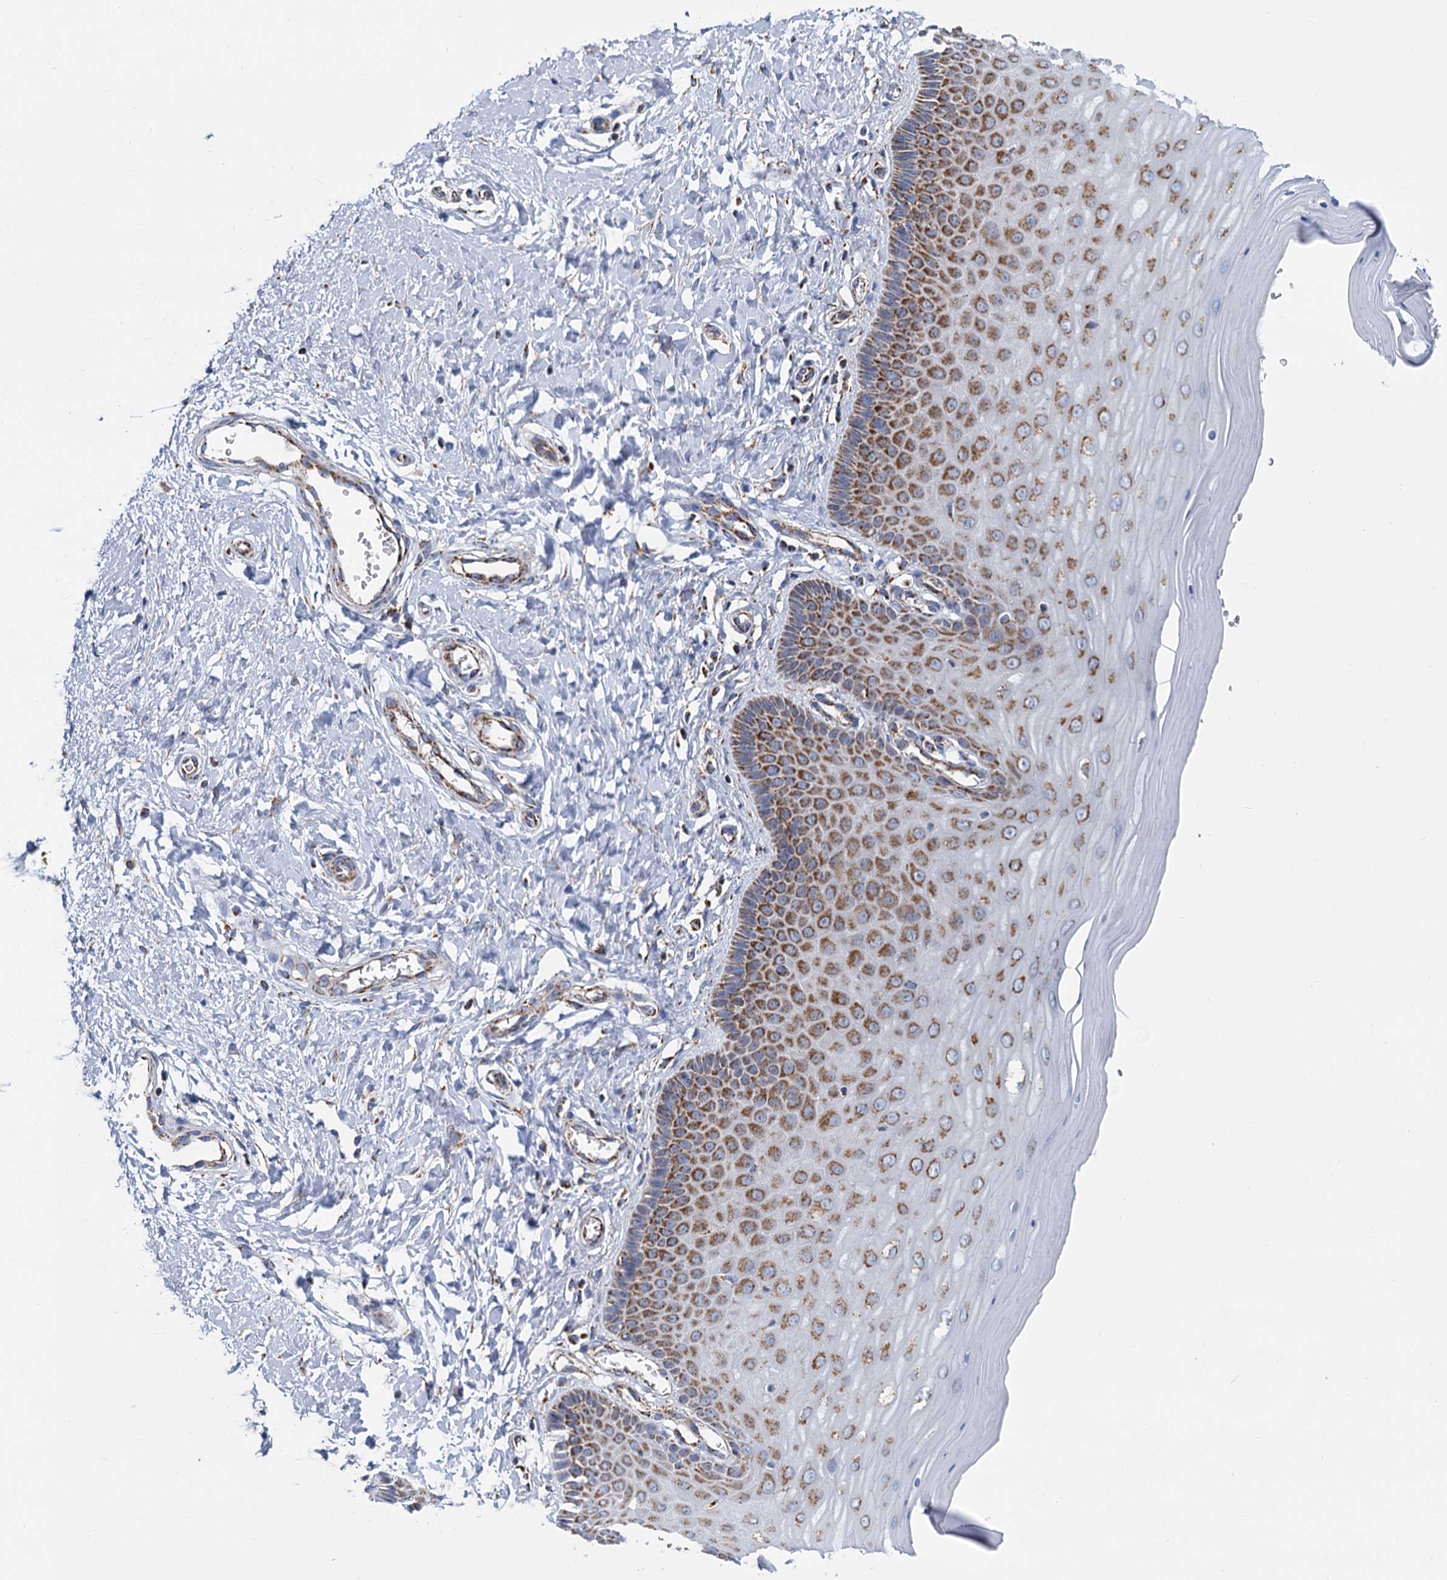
{"staining": {"intensity": "moderate", "quantity": "25%-75%", "location": "cytoplasmic/membranous"}, "tissue": "cervix", "cell_type": "Glandular cells", "image_type": "normal", "snomed": [{"axis": "morphology", "description": "Normal tissue, NOS"}, {"axis": "topography", "description": "Cervix"}], "caption": "Immunohistochemical staining of benign cervix shows moderate cytoplasmic/membranous protein staining in about 25%-75% of glandular cells.", "gene": "CCP110", "patient": {"sex": "female", "age": 55}}